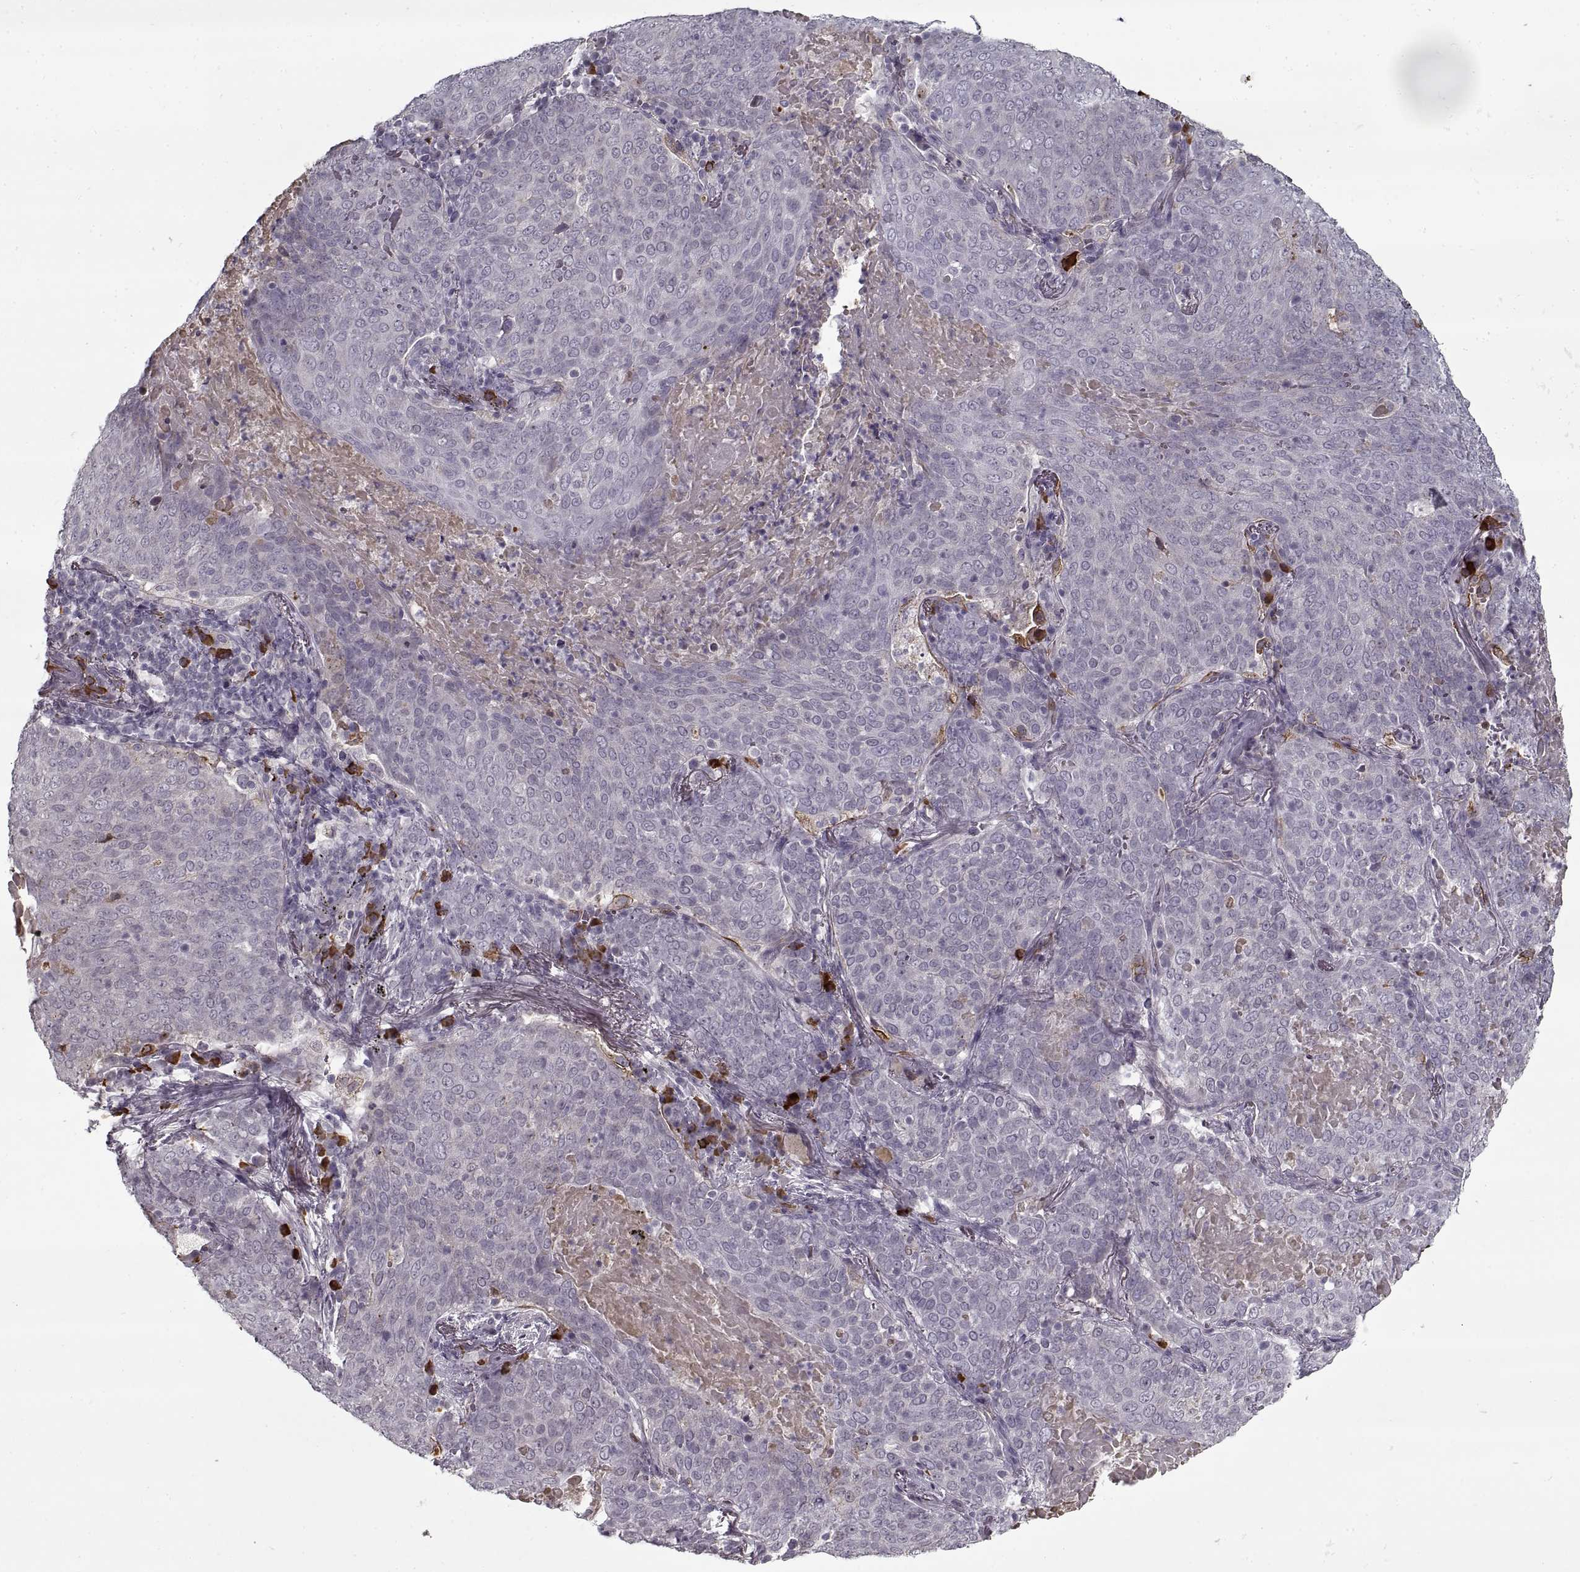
{"staining": {"intensity": "negative", "quantity": "none", "location": "none"}, "tissue": "lung cancer", "cell_type": "Tumor cells", "image_type": "cancer", "snomed": [{"axis": "morphology", "description": "Squamous cell carcinoma, NOS"}, {"axis": "topography", "description": "Lung"}], "caption": "Immunohistochemistry (IHC) photomicrograph of human lung squamous cell carcinoma stained for a protein (brown), which reveals no staining in tumor cells. (IHC, brightfield microscopy, high magnification).", "gene": "GAD2", "patient": {"sex": "male", "age": 82}}